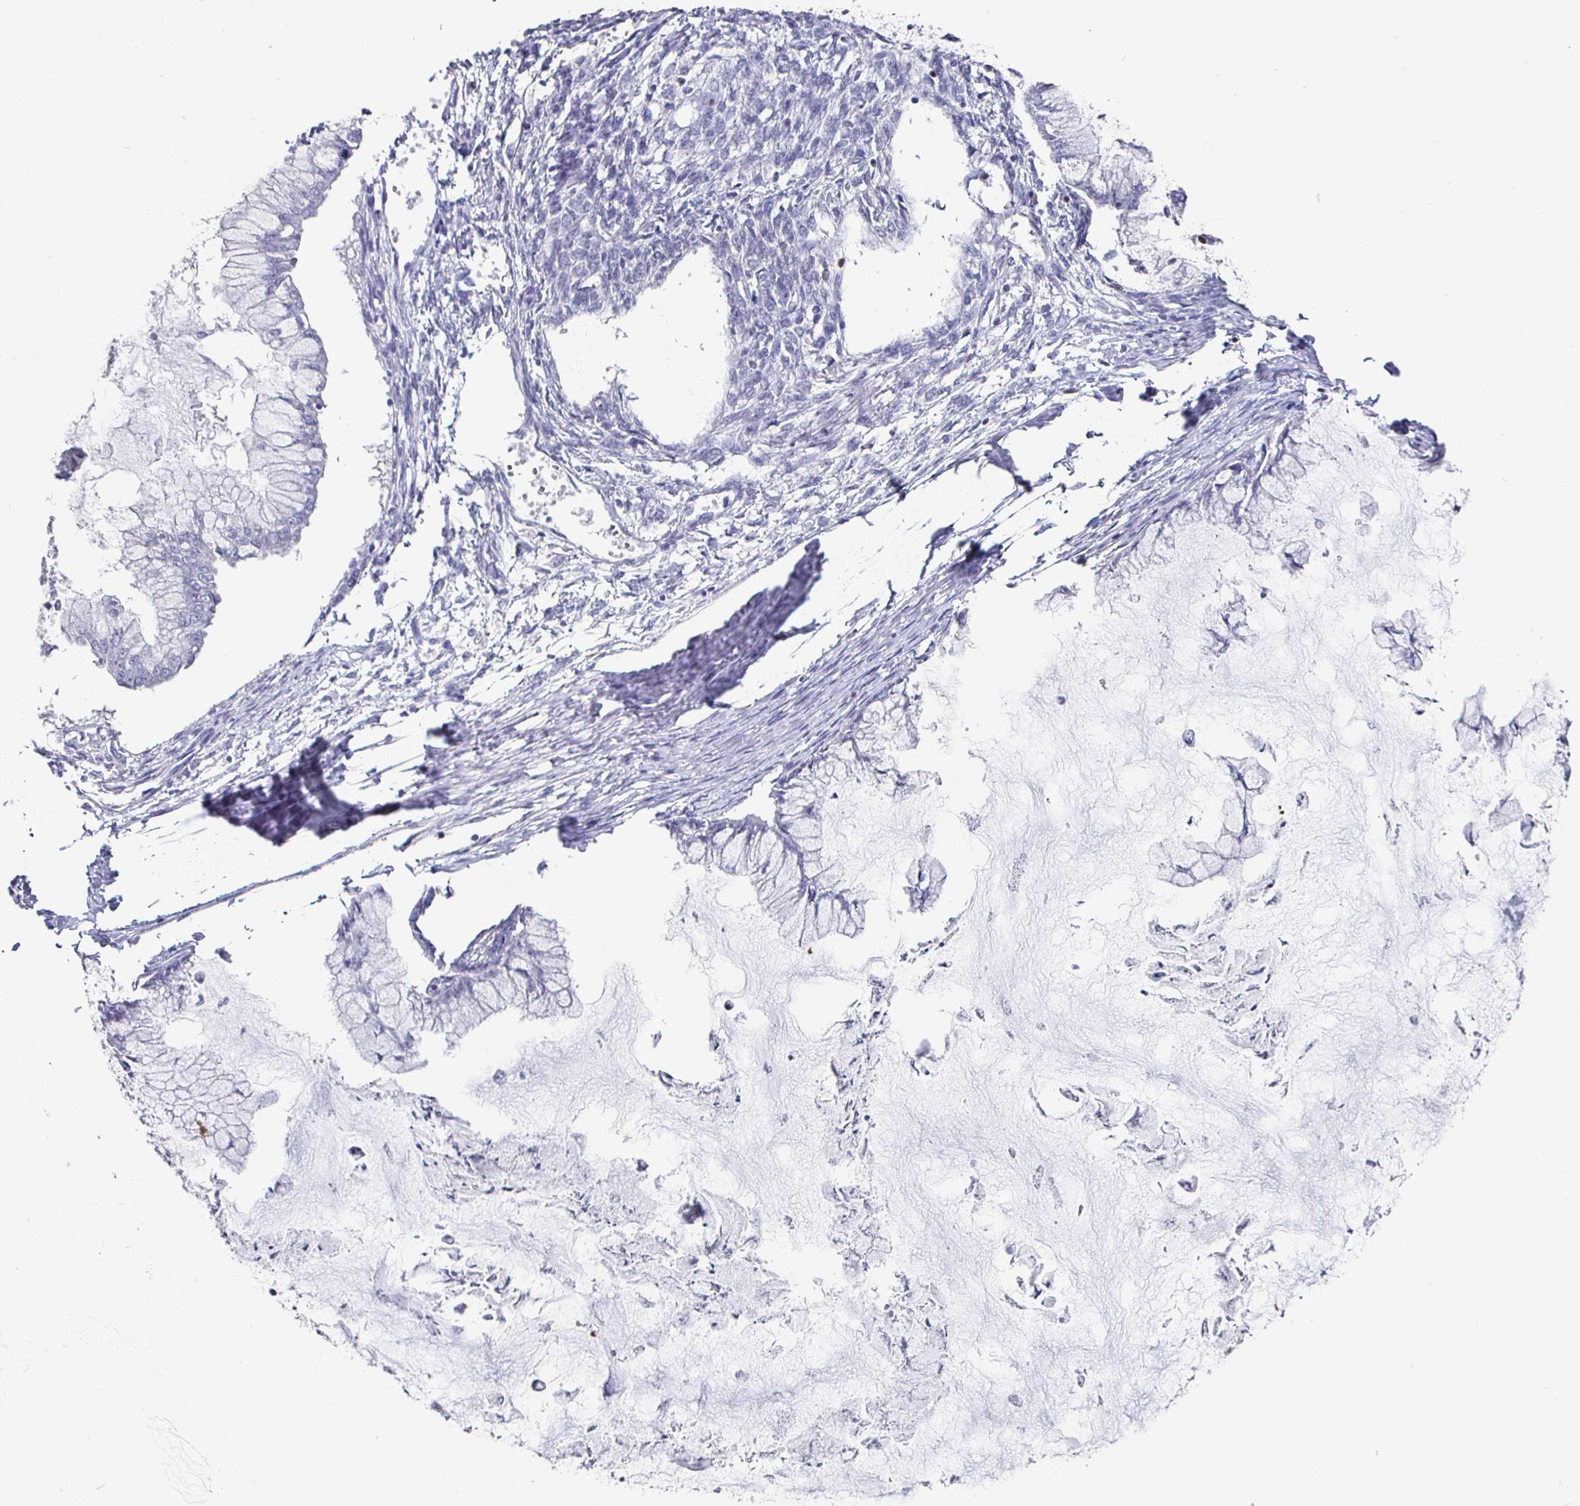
{"staining": {"intensity": "negative", "quantity": "none", "location": "none"}, "tissue": "ovarian cancer", "cell_type": "Tumor cells", "image_type": "cancer", "snomed": [{"axis": "morphology", "description": "Cystadenocarcinoma, mucinous, NOS"}, {"axis": "topography", "description": "Ovary"}], "caption": "A high-resolution image shows IHC staining of ovarian mucinous cystadenocarcinoma, which exhibits no significant staining in tumor cells.", "gene": "RUNX2", "patient": {"sex": "female", "age": 34}}